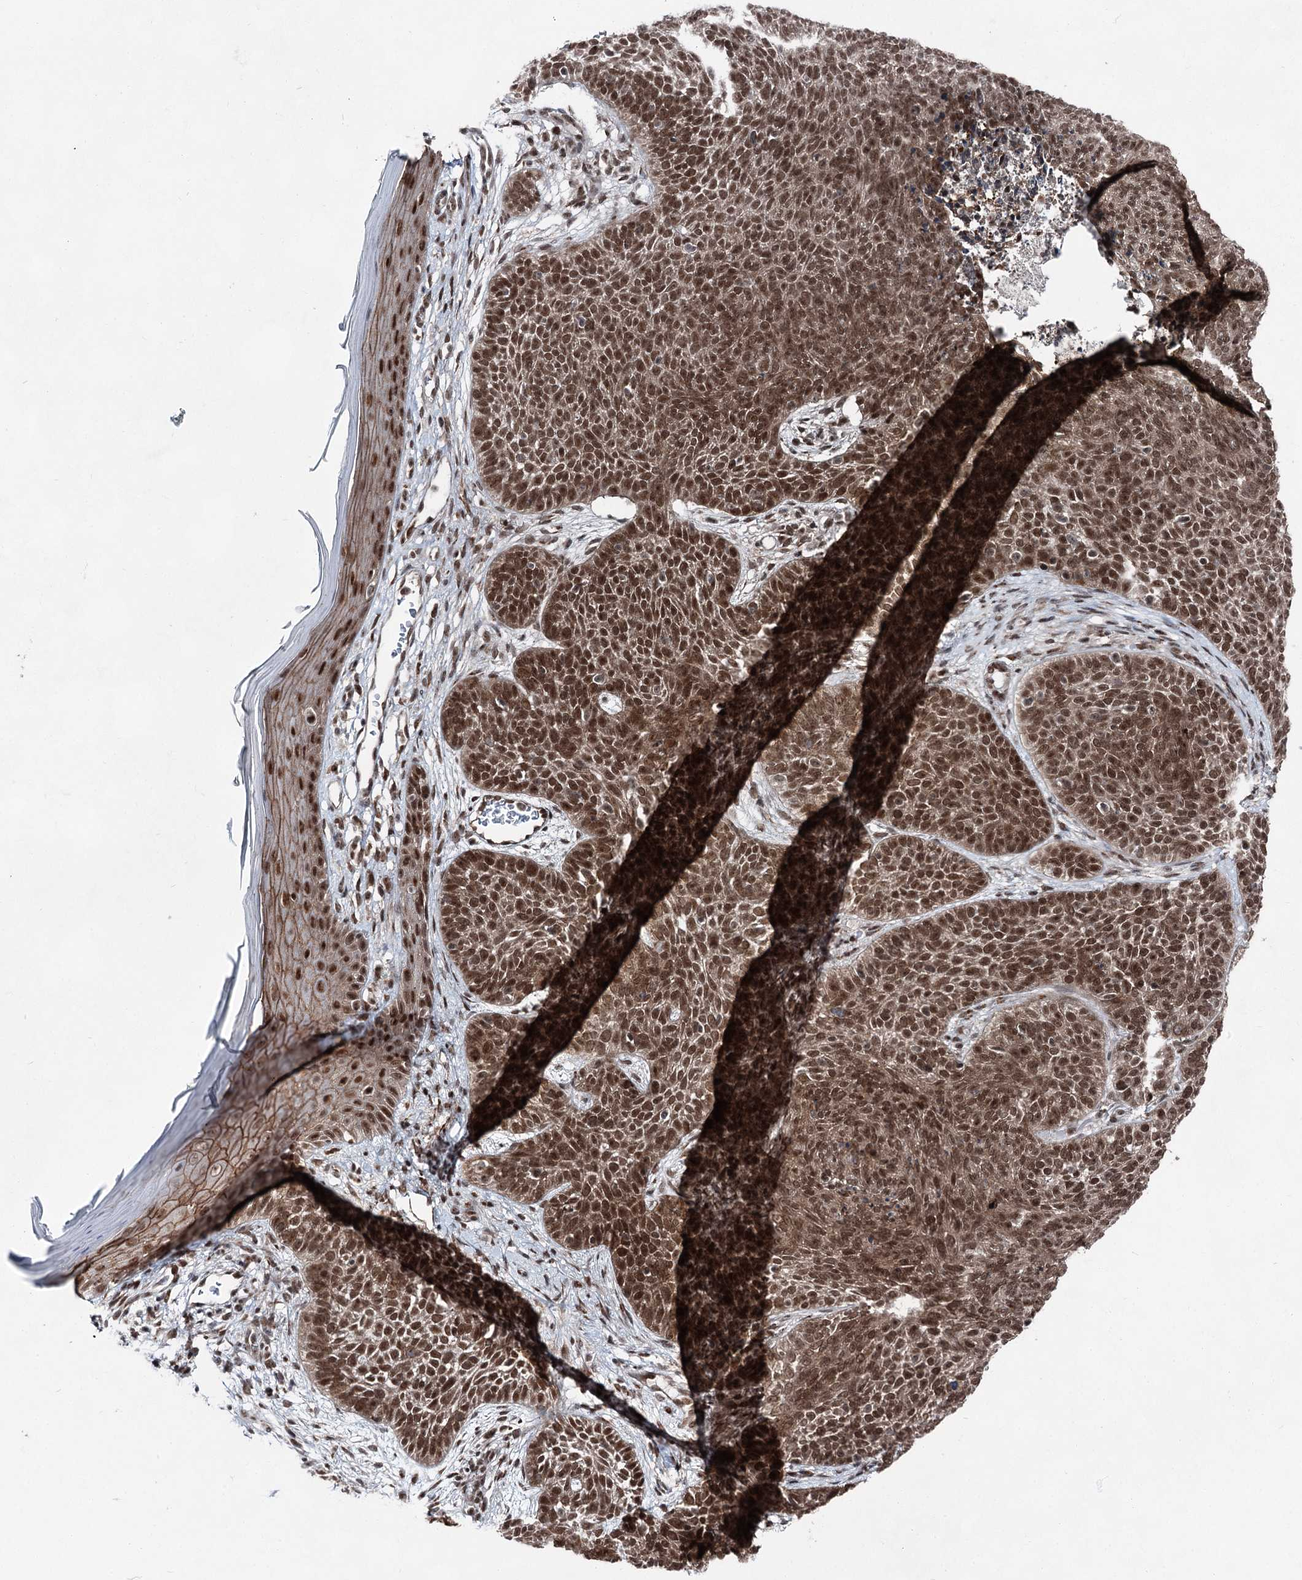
{"staining": {"intensity": "strong", "quantity": ">75%", "location": "cytoplasmic/membranous,nuclear"}, "tissue": "skin cancer", "cell_type": "Tumor cells", "image_type": "cancer", "snomed": [{"axis": "morphology", "description": "Basal cell carcinoma"}, {"axis": "topography", "description": "Skin"}], "caption": "A high amount of strong cytoplasmic/membranous and nuclear positivity is present in about >75% of tumor cells in basal cell carcinoma (skin) tissue.", "gene": "ZCCHC8", "patient": {"sex": "male", "age": 85}}